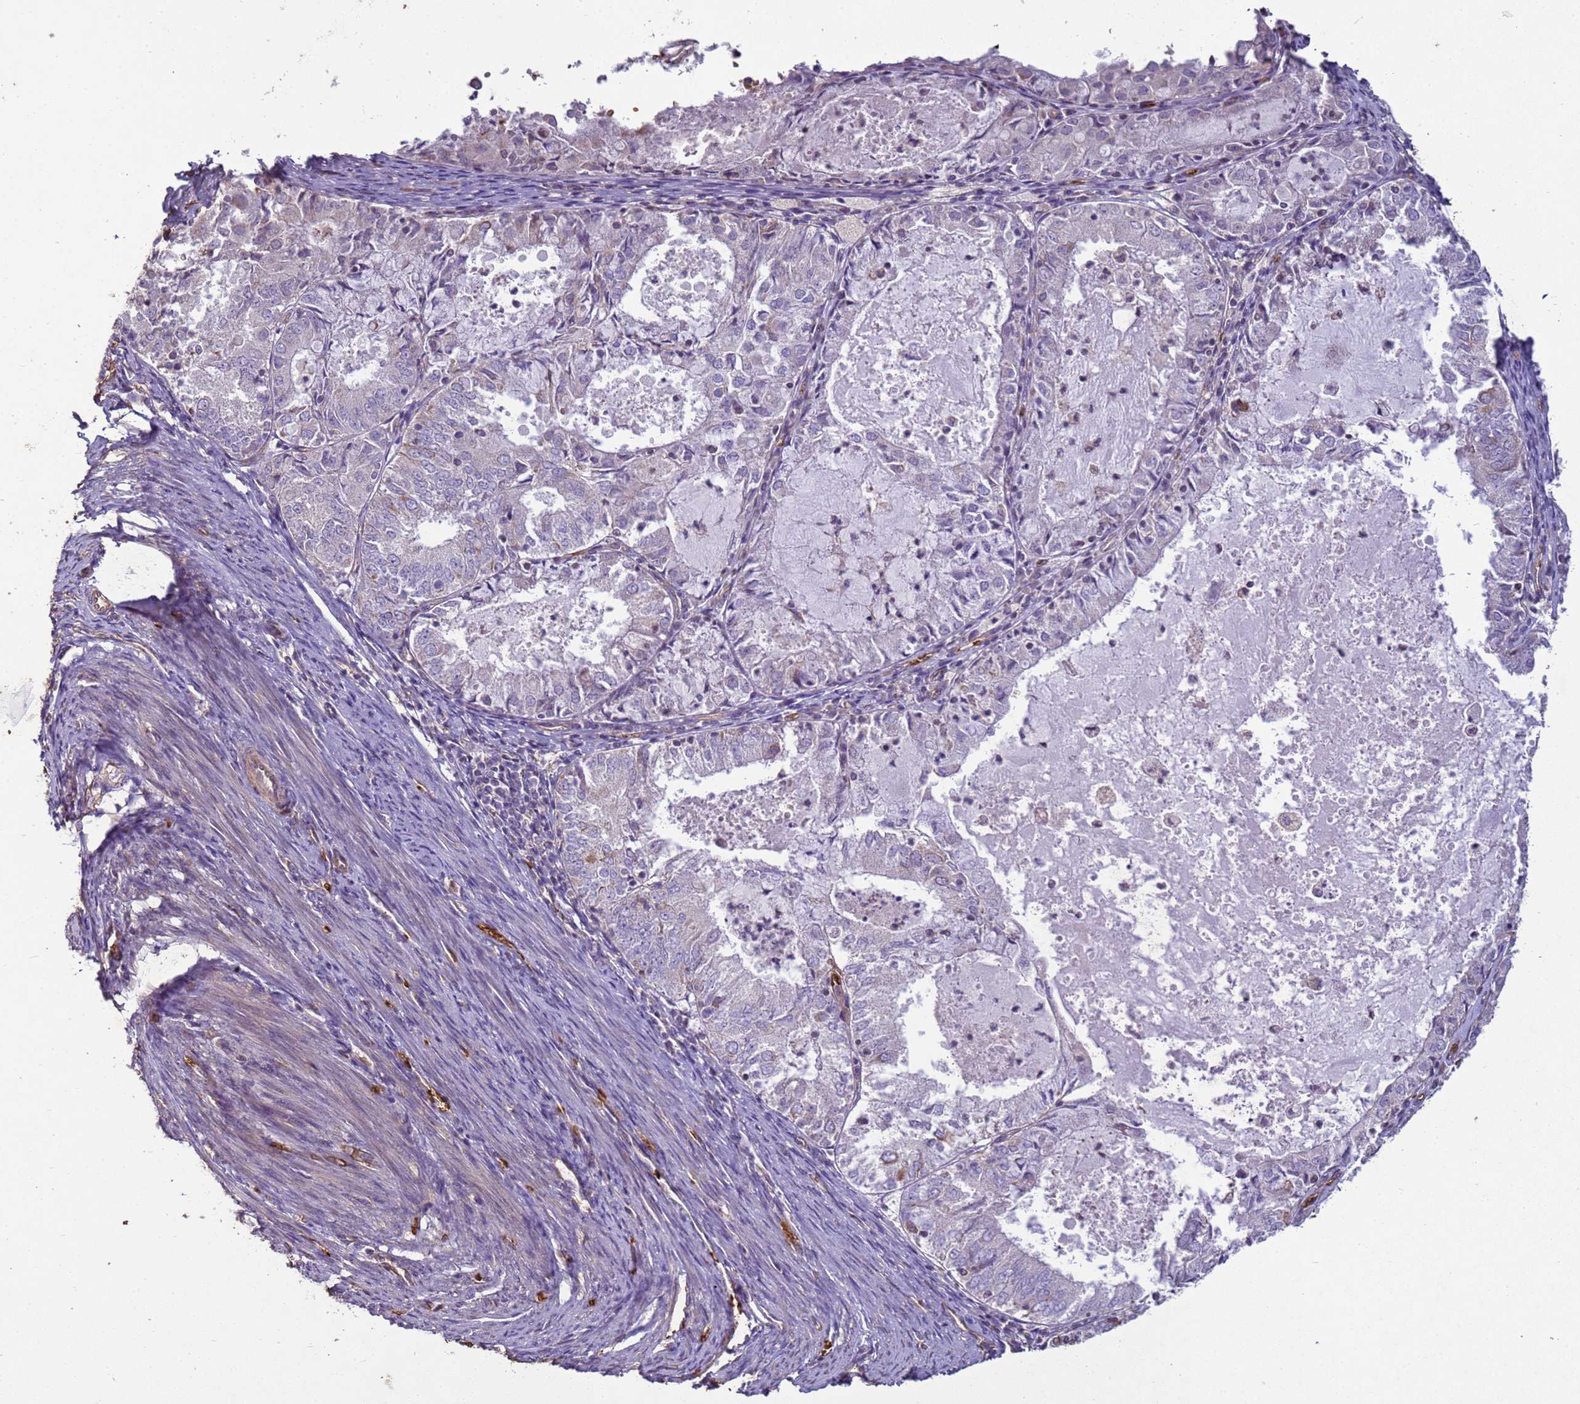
{"staining": {"intensity": "negative", "quantity": "none", "location": "none"}, "tissue": "endometrial cancer", "cell_type": "Tumor cells", "image_type": "cancer", "snomed": [{"axis": "morphology", "description": "Adenocarcinoma, NOS"}, {"axis": "topography", "description": "Endometrium"}], "caption": "A micrograph of human endometrial cancer is negative for staining in tumor cells.", "gene": "SGIP1", "patient": {"sex": "female", "age": 57}}